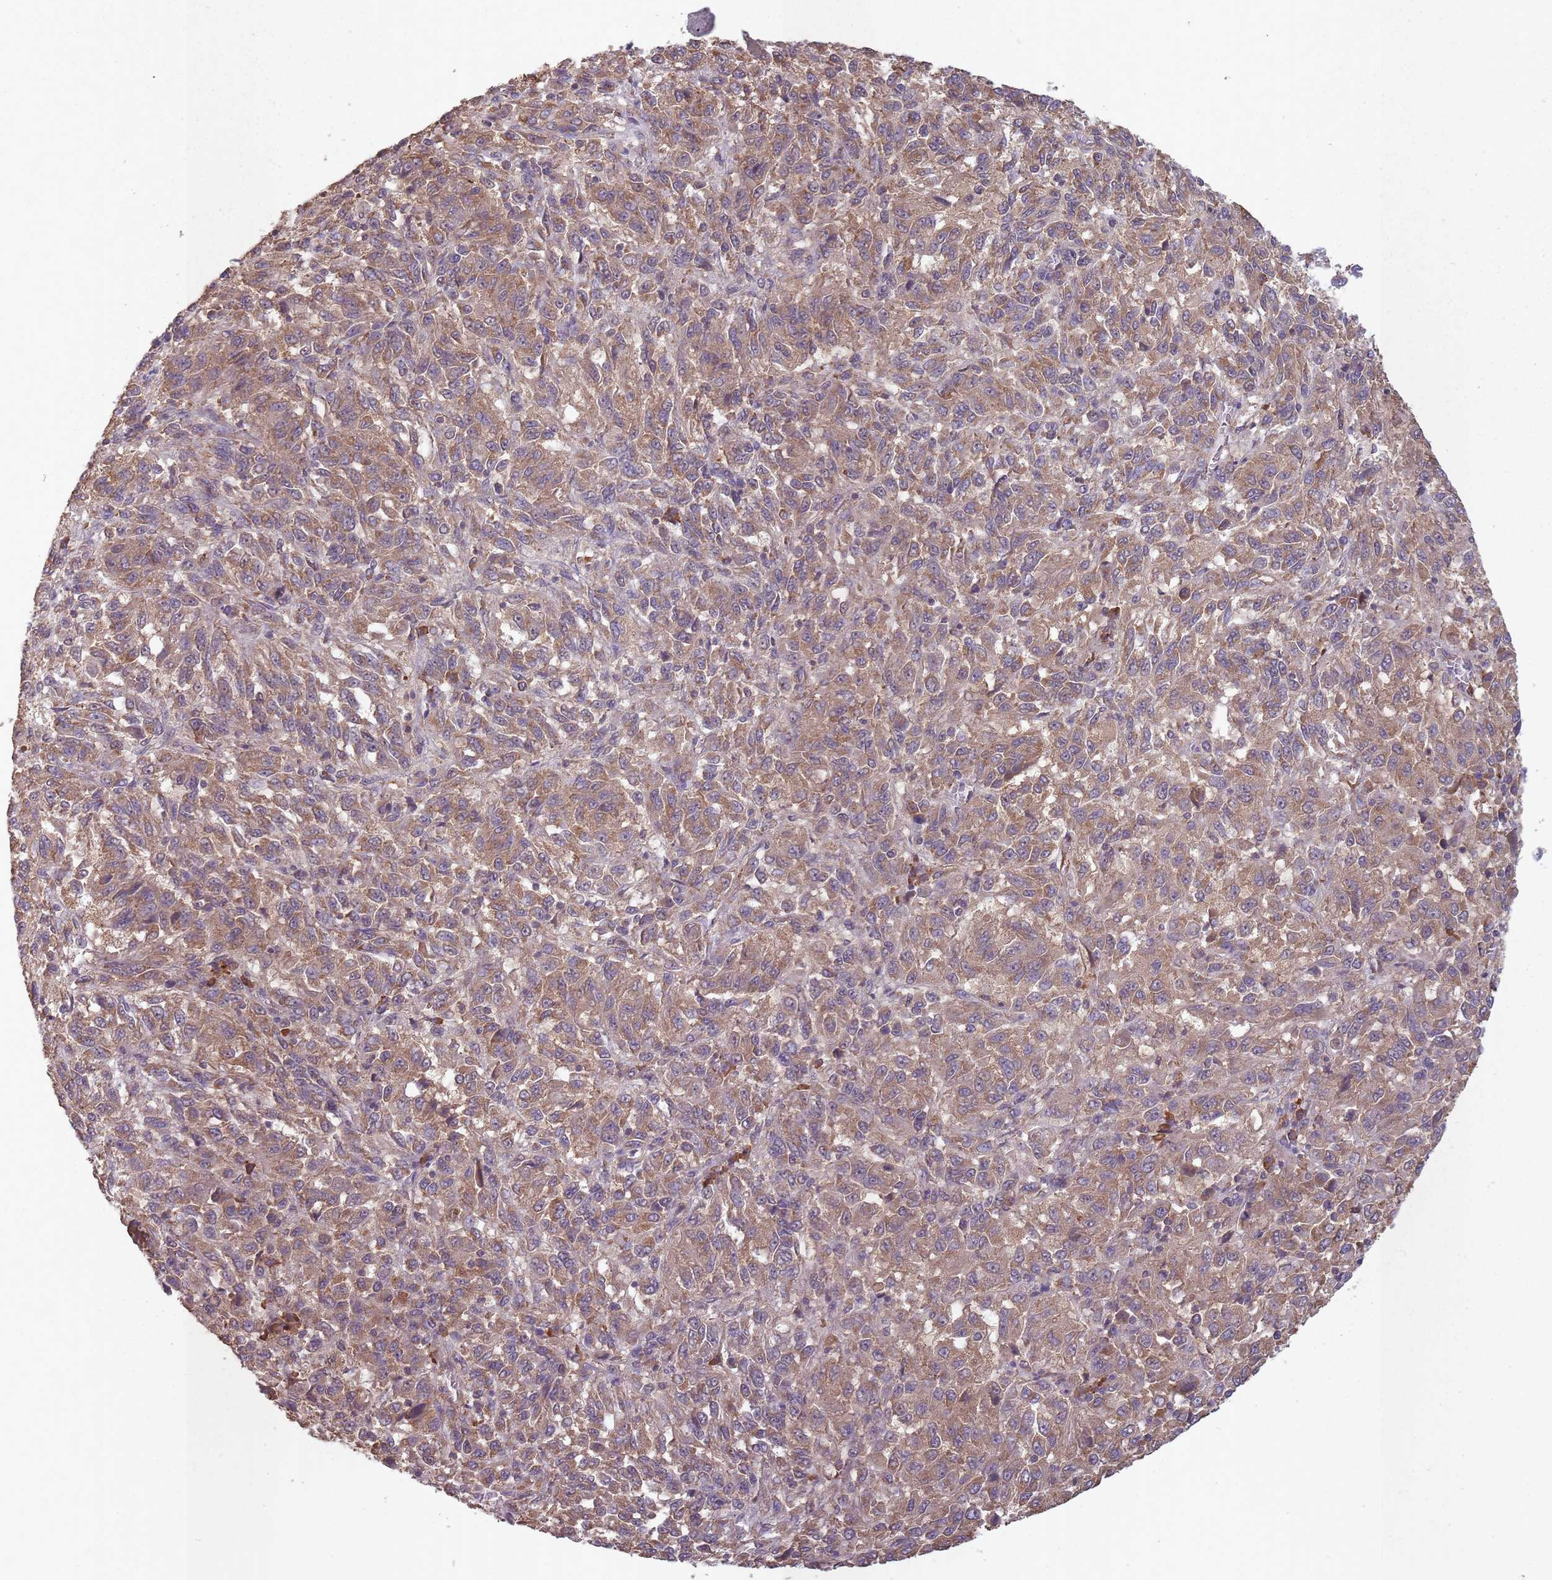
{"staining": {"intensity": "moderate", "quantity": ">75%", "location": "cytoplasmic/membranous"}, "tissue": "melanoma", "cell_type": "Tumor cells", "image_type": "cancer", "snomed": [{"axis": "morphology", "description": "Malignant melanoma, Metastatic site"}, {"axis": "topography", "description": "Lung"}], "caption": "Immunohistochemical staining of human melanoma displays medium levels of moderate cytoplasmic/membranous protein positivity in about >75% of tumor cells.", "gene": "SANBR", "patient": {"sex": "male", "age": 64}}